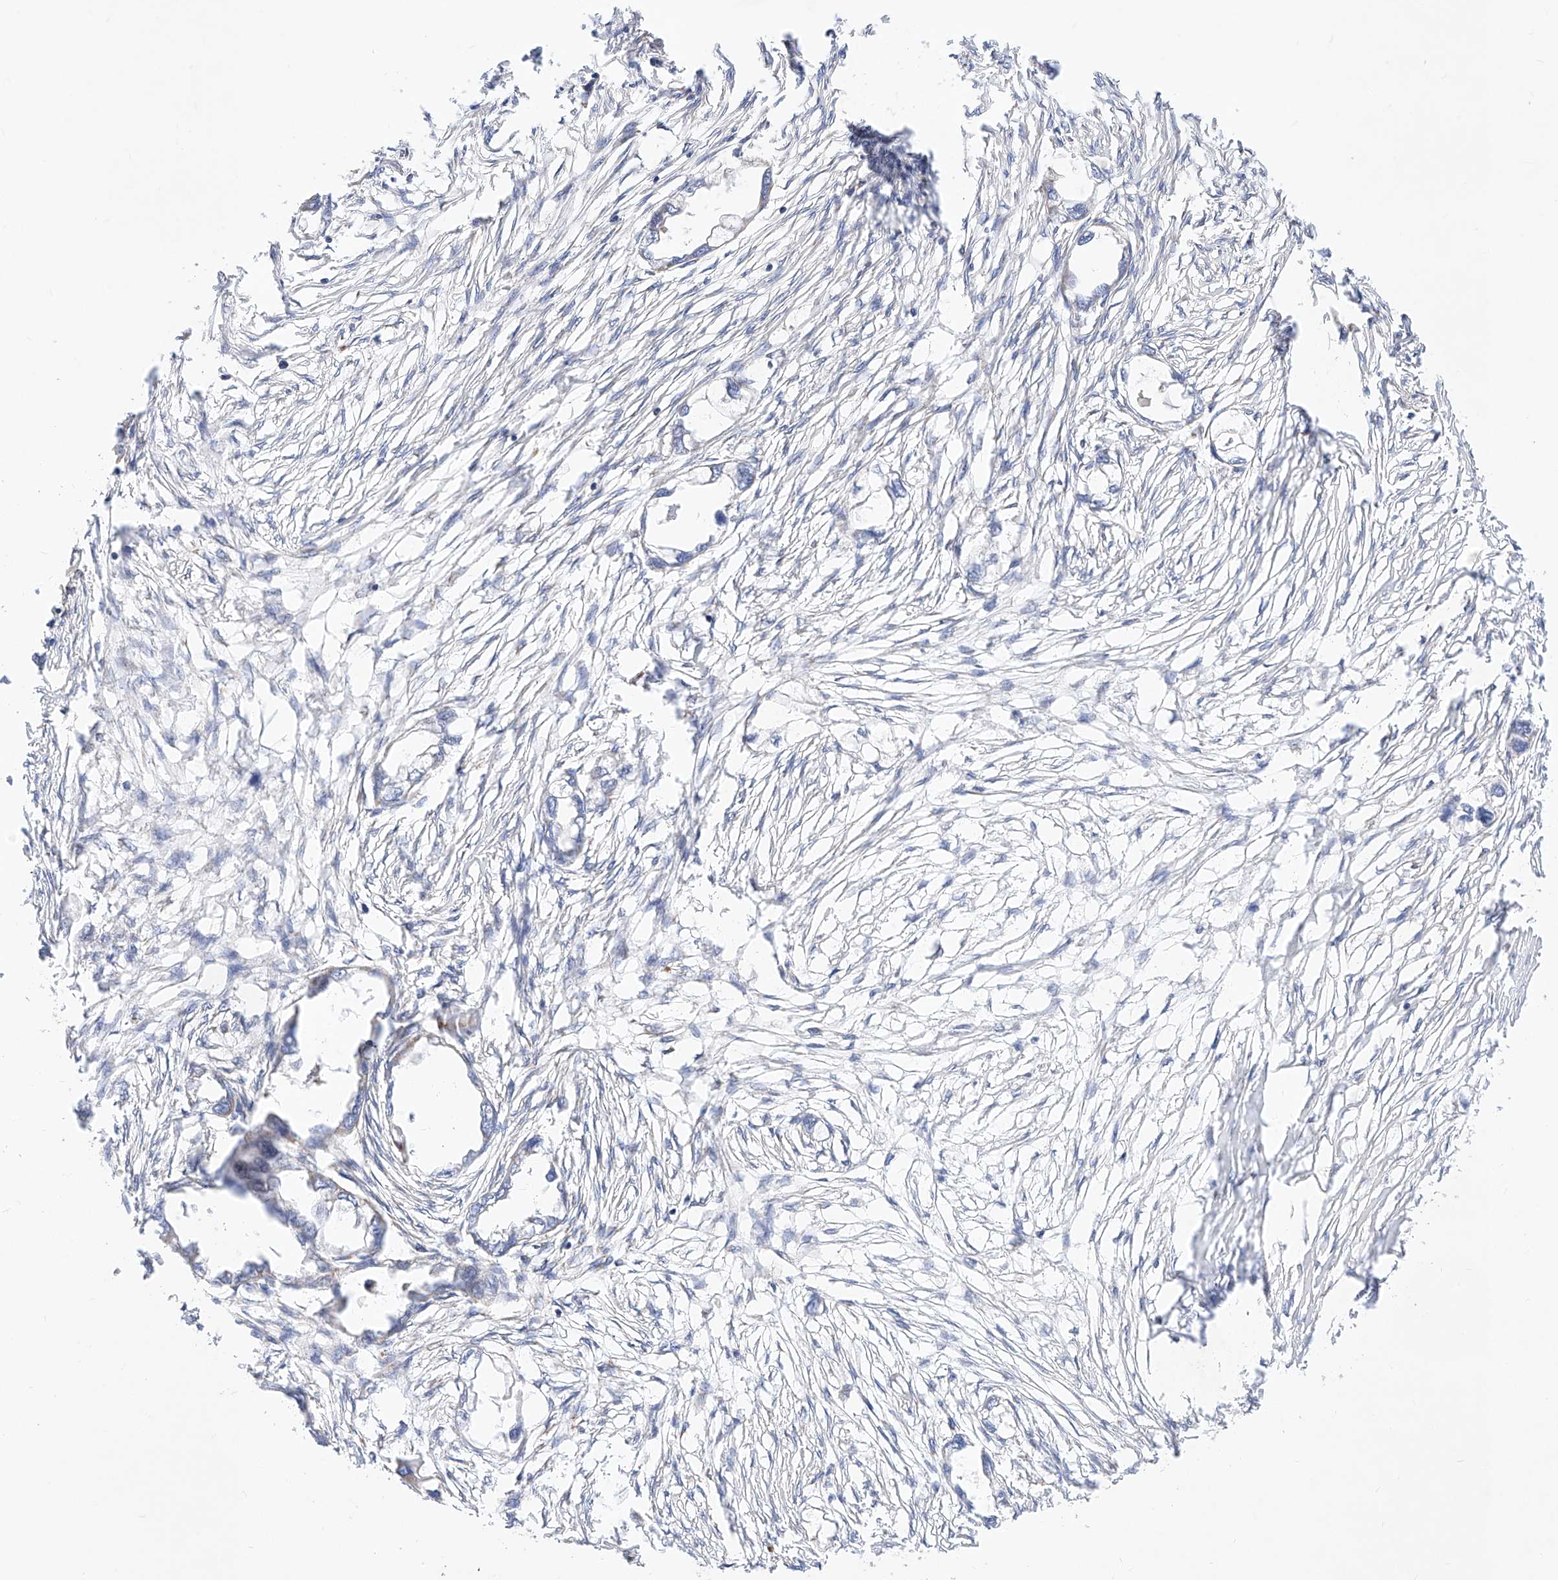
{"staining": {"intensity": "negative", "quantity": "none", "location": "none"}, "tissue": "endometrial cancer", "cell_type": "Tumor cells", "image_type": "cancer", "snomed": [{"axis": "morphology", "description": "Adenocarcinoma, NOS"}, {"axis": "morphology", "description": "Adenocarcinoma, metastatic, NOS"}, {"axis": "topography", "description": "Adipose tissue"}, {"axis": "topography", "description": "Endometrium"}], "caption": "High magnification brightfield microscopy of endometrial cancer stained with DAB (brown) and counterstained with hematoxylin (blue): tumor cells show no significant expression. (DAB (3,3'-diaminobenzidine) immunohistochemistry (IHC), high magnification).", "gene": "NR1D1", "patient": {"sex": "female", "age": 67}}